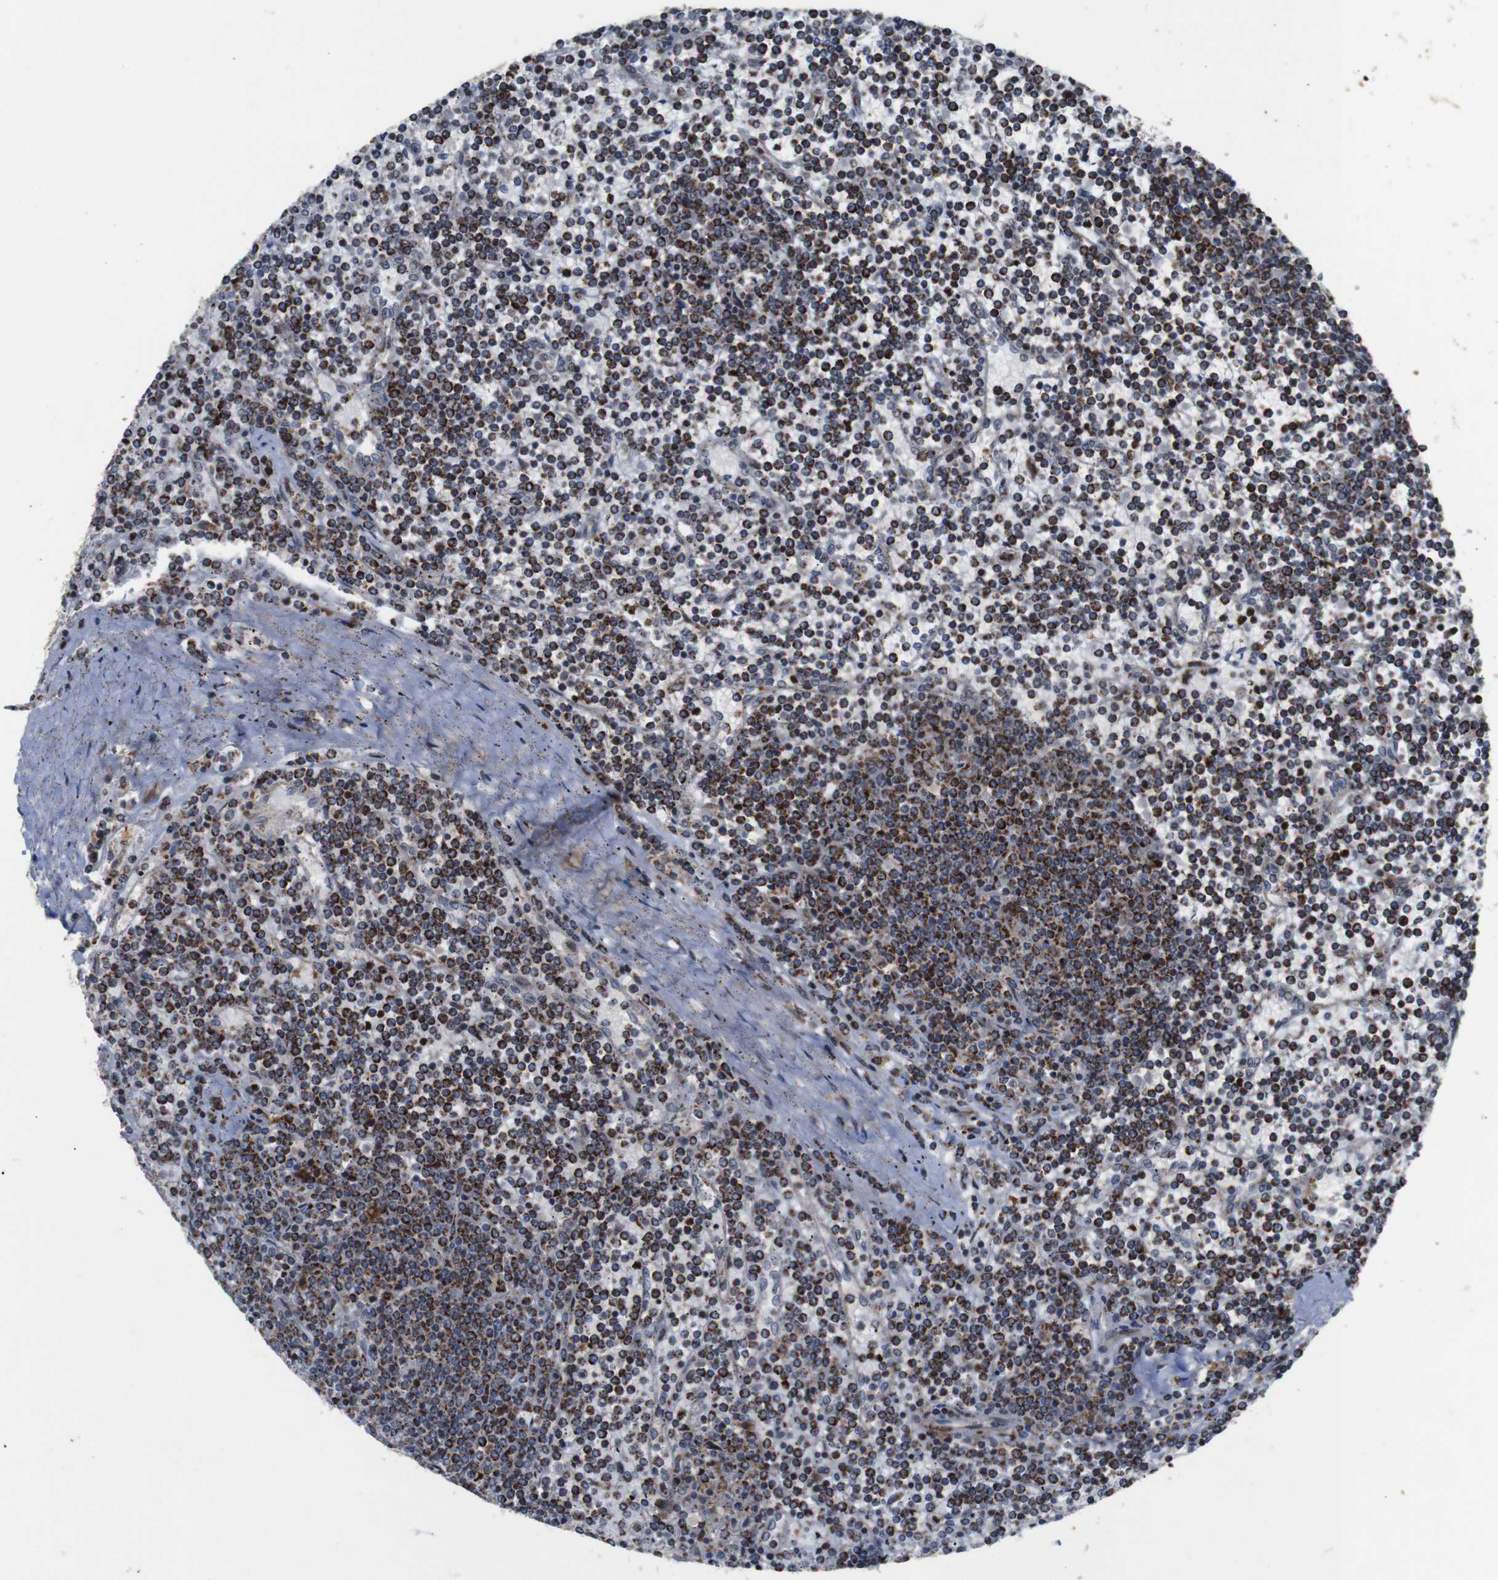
{"staining": {"intensity": "strong", "quantity": ">75%", "location": "cytoplasmic/membranous"}, "tissue": "lymphoma", "cell_type": "Tumor cells", "image_type": "cancer", "snomed": [{"axis": "morphology", "description": "Malignant lymphoma, non-Hodgkin's type, Low grade"}, {"axis": "topography", "description": "Spleen"}], "caption": "This is a histology image of immunohistochemistry (IHC) staining of lymphoma, which shows strong expression in the cytoplasmic/membranous of tumor cells.", "gene": "ATP7B", "patient": {"sex": "female", "age": 19}}